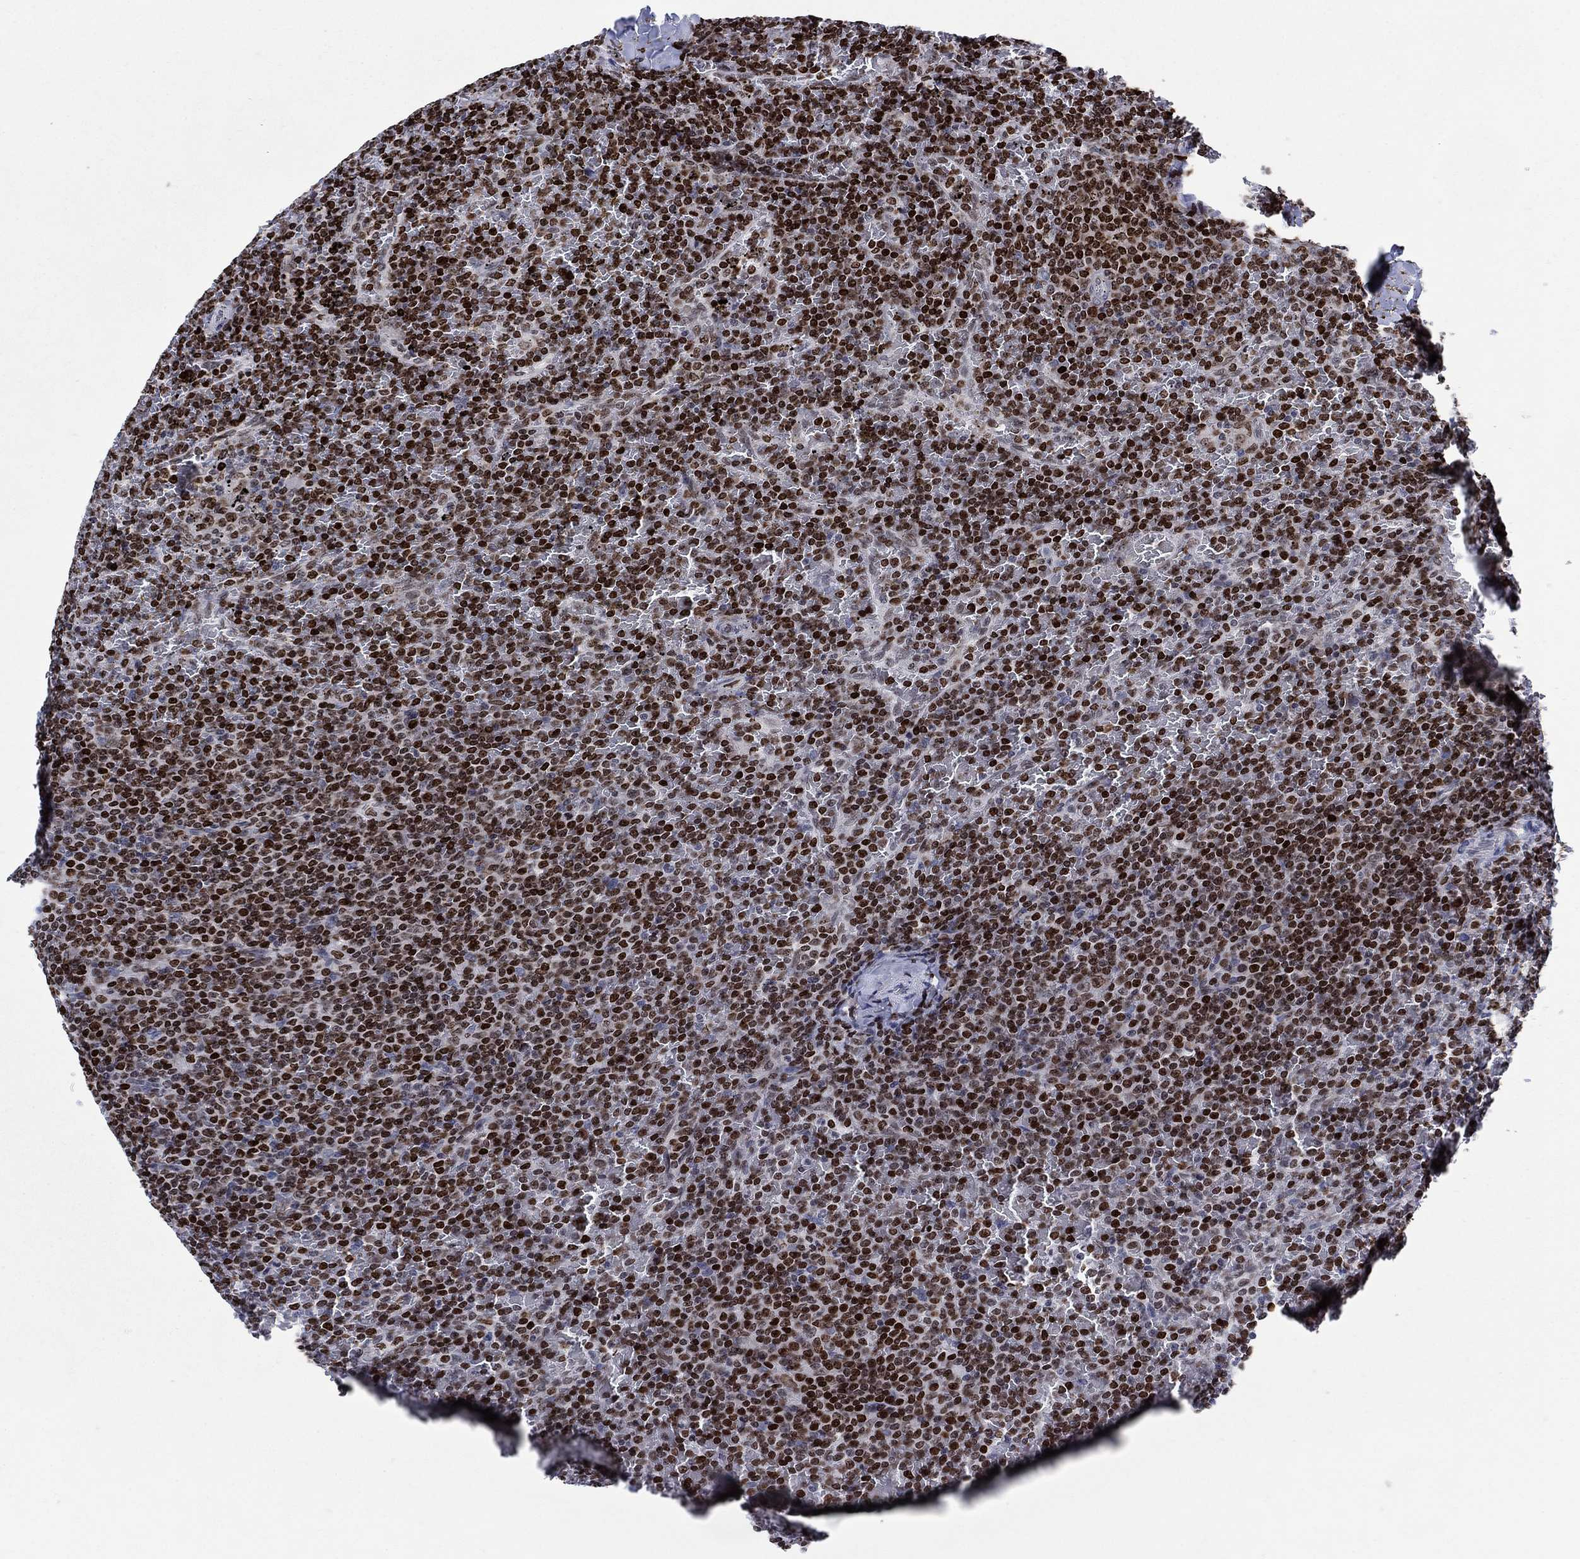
{"staining": {"intensity": "strong", "quantity": ">75%", "location": "nuclear"}, "tissue": "lymphoma", "cell_type": "Tumor cells", "image_type": "cancer", "snomed": [{"axis": "morphology", "description": "Malignant lymphoma, non-Hodgkin's type, Low grade"}, {"axis": "topography", "description": "Spleen"}], "caption": "A high-resolution micrograph shows immunohistochemistry (IHC) staining of malignant lymphoma, non-Hodgkin's type (low-grade), which demonstrates strong nuclear positivity in about >75% of tumor cells.", "gene": "HMGA1", "patient": {"sex": "female", "age": 77}}